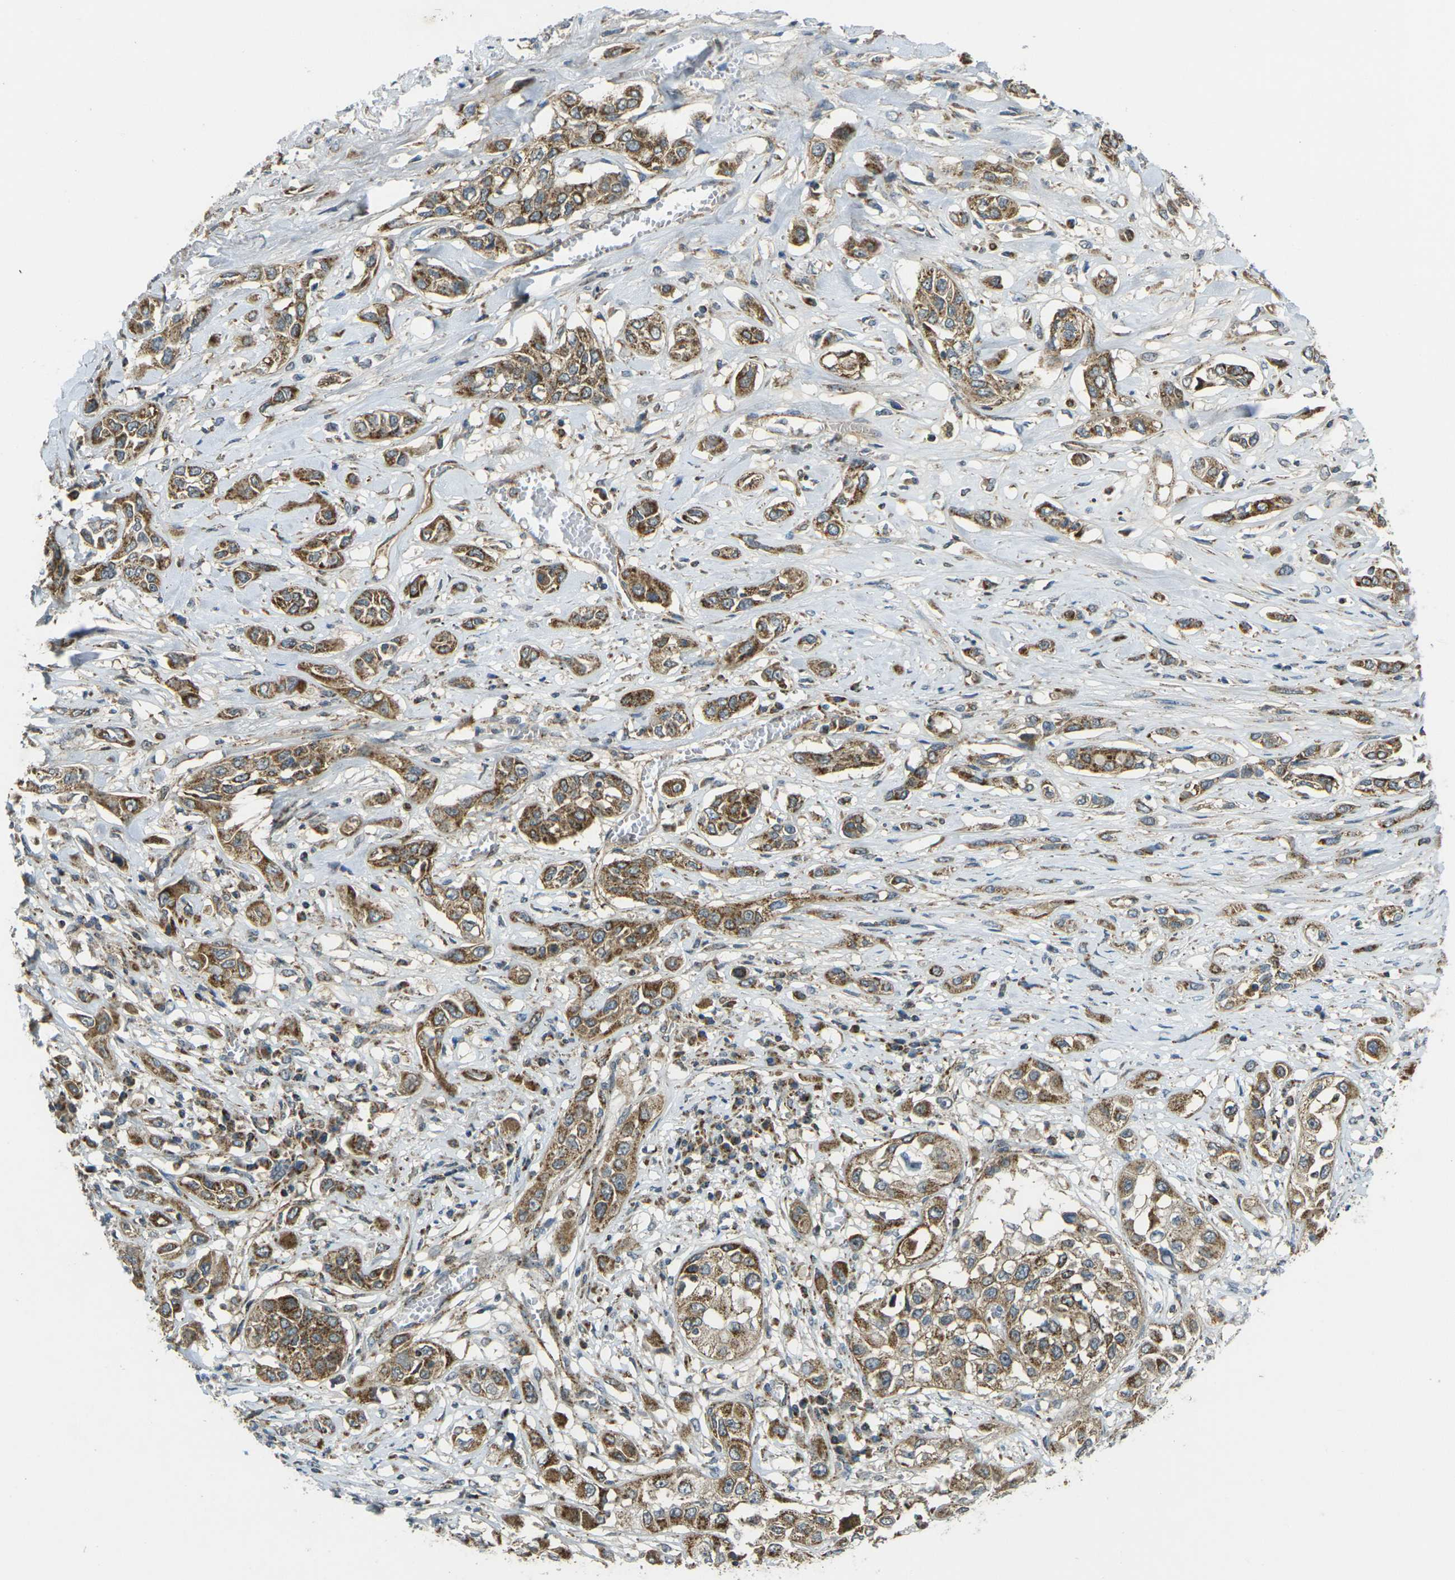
{"staining": {"intensity": "moderate", "quantity": ">75%", "location": "cytoplasmic/membranous"}, "tissue": "lung cancer", "cell_type": "Tumor cells", "image_type": "cancer", "snomed": [{"axis": "morphology", "description": "Squamous cell carcinoma, NOS"}, {"axis": "topography", "description": "Lung"}], "caption": "Immunohistochemical staining of human squamous cell carcinoma (lung) reveals medium levels of moderate cytoplasmic/membranous protein positivity in about >75% of tumor cells. The protein is stained brown, and the nuclei are stained in blue (DAB (3,3'-diaminobenzidine) IHC with brightfield microscopy, high magnification).", "gene": "IGF1R", "patient": {"sex": "male", "age": 71}}